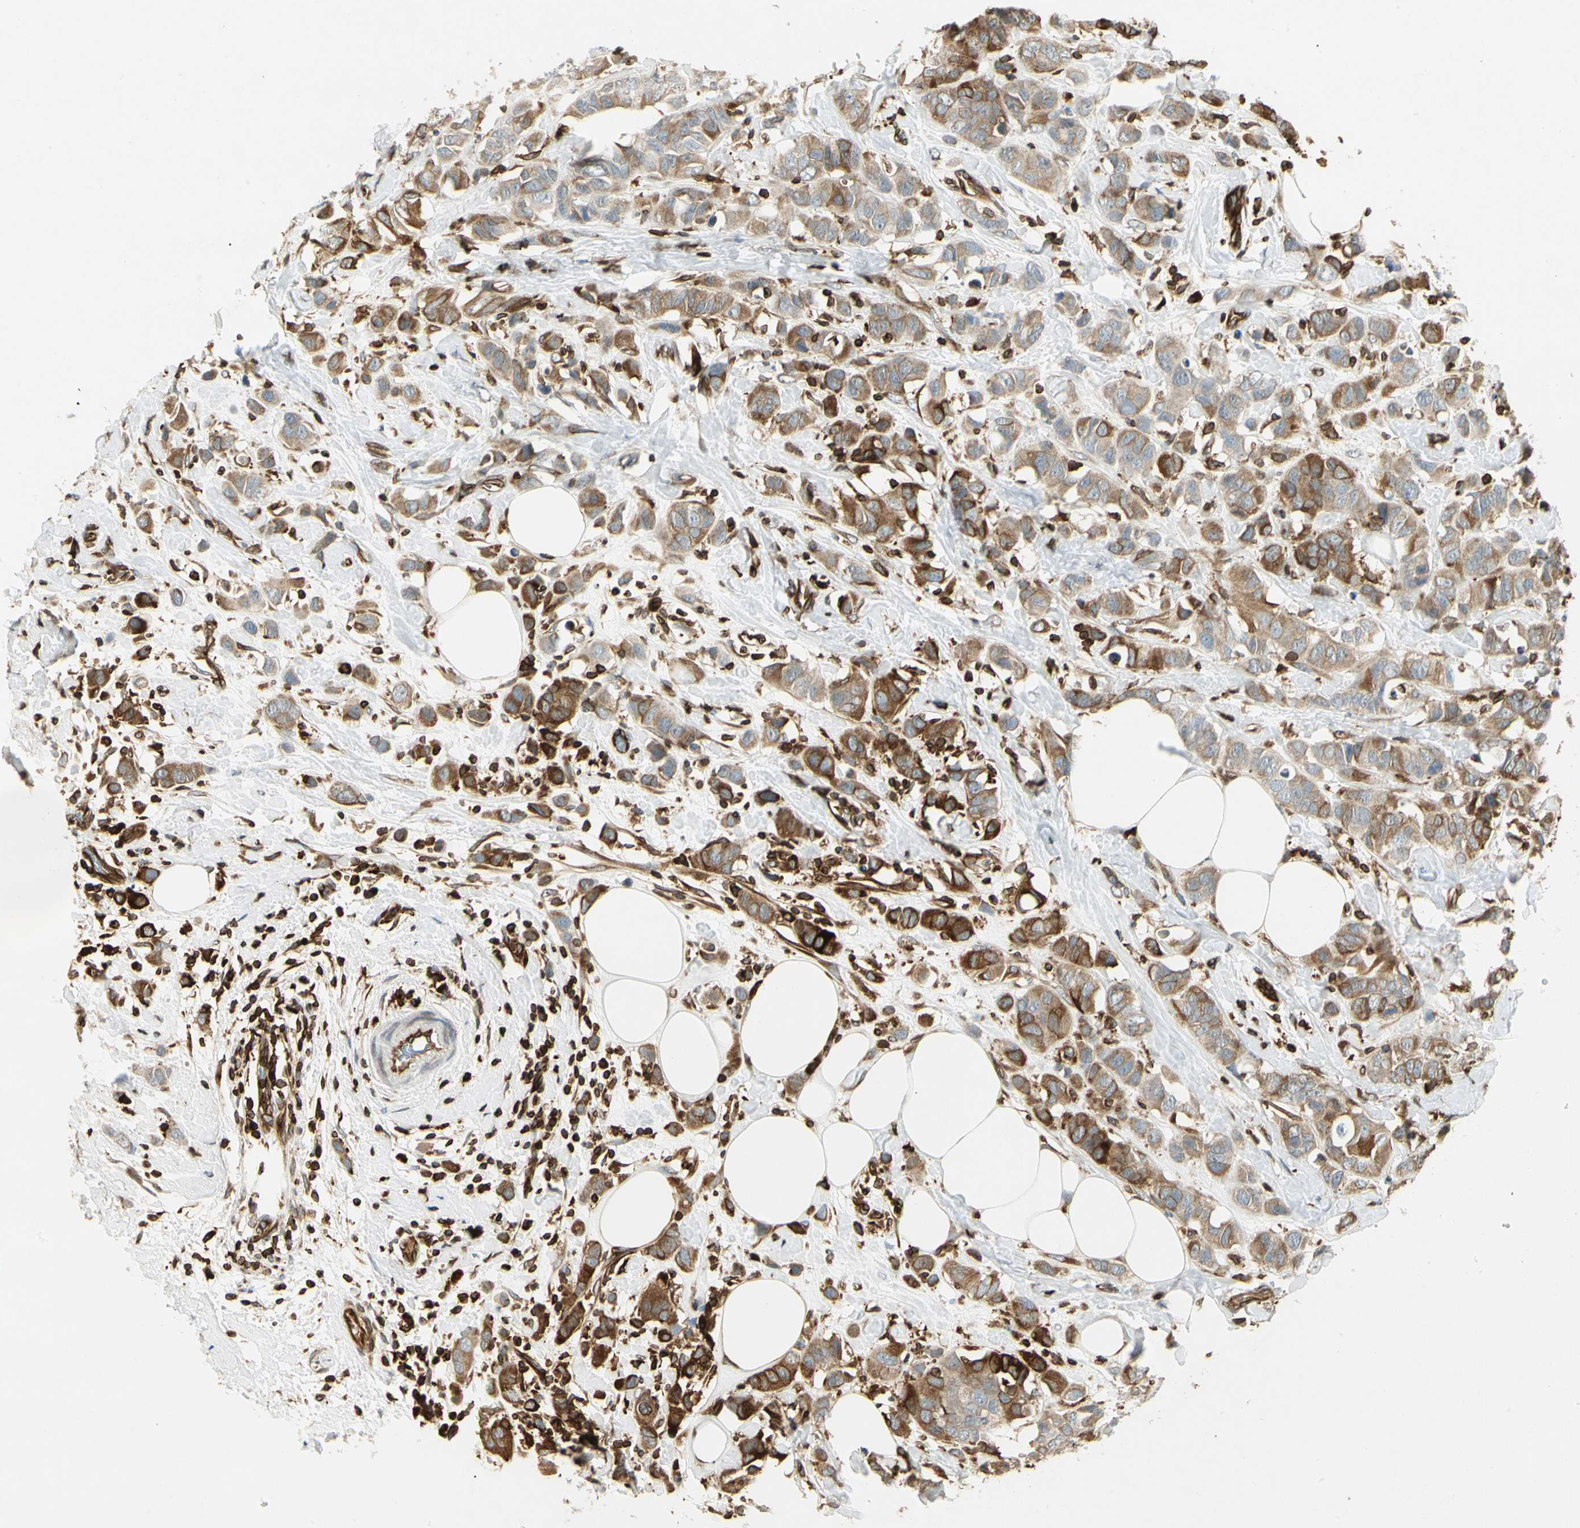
{"staining": {"intensity": "moderate", "quantity": ">75%", "location": "cytoplasmic/membranous"}, "tissue": "breast cancer", "cell_type": "Tumor cells", "image_type": "cancer", "snomed": [{"axis": "morphology", "description": "Normal tissue, NOS"}, {"axis": "morphology", "description": "Duct carcinoma"}, {"axis": "topography", "description": "Breast"}], "caption": "This is a micrograph of immunohistochemistry (IHC) staining of breast cancer, which shows moderate staining in the cytoplasmic/membranous of tumor cells.", "gene": "TAPBP", "patient": {"sex": "female", "age": 50}}